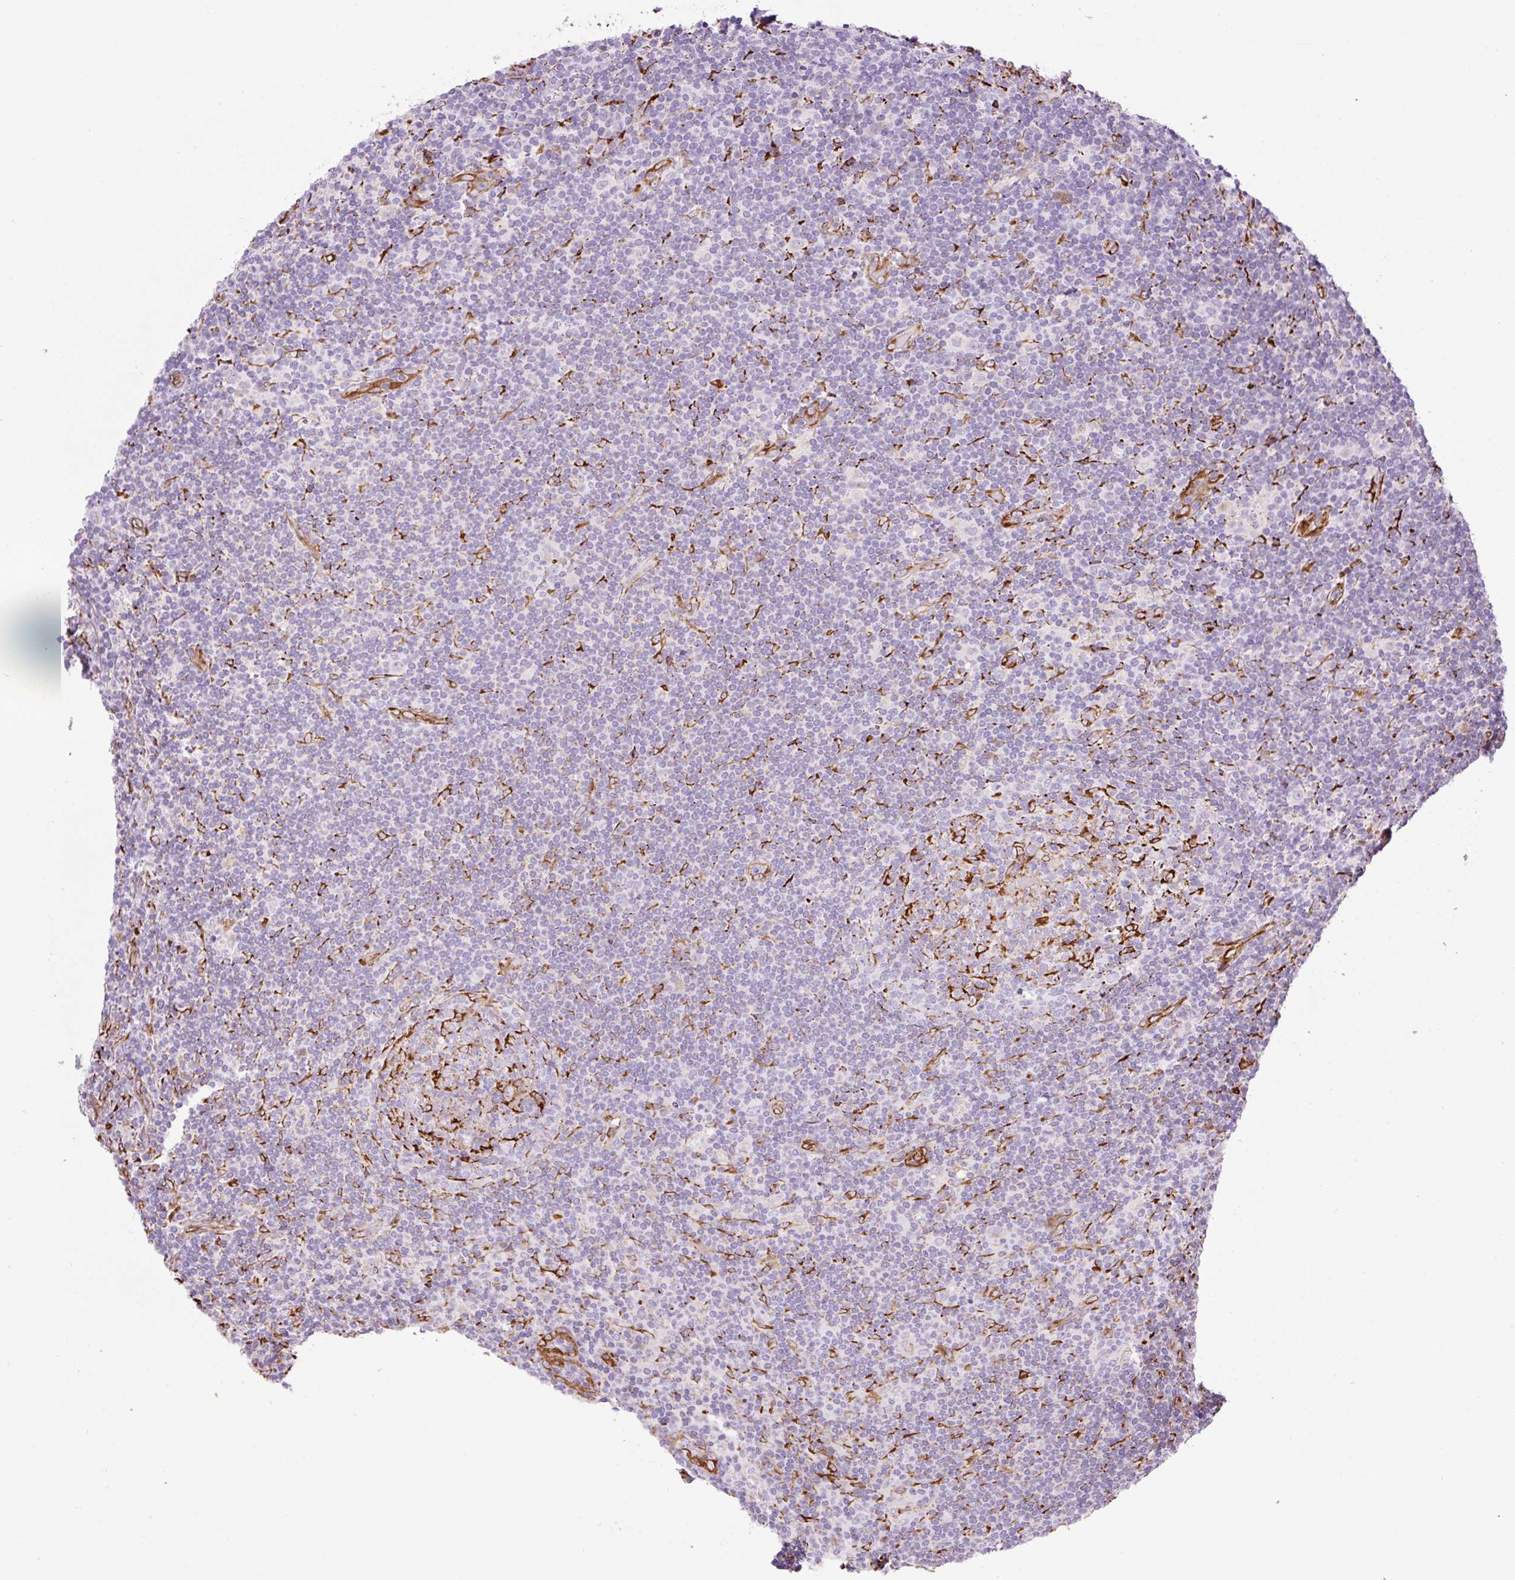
{"staining": {"intensity": "negative", "quantity": "none", "location": "none"}, "tissue": "lymphoma", "cell_type": "Tumor cells", "image_type": "cancer", "snomed": [{"axis": "morphology", "description": "Hodgkin's disease, NOS"}, {"axis": "topography", "description": "Lymph node"}], "caption": "An IHC photomicrograph of Hodgkin's disease is shown. There is no staining in tumor cells of Hodgkin's disease.", "gene": "RAB30", "patient": {"sex": "female", "age": 57}}